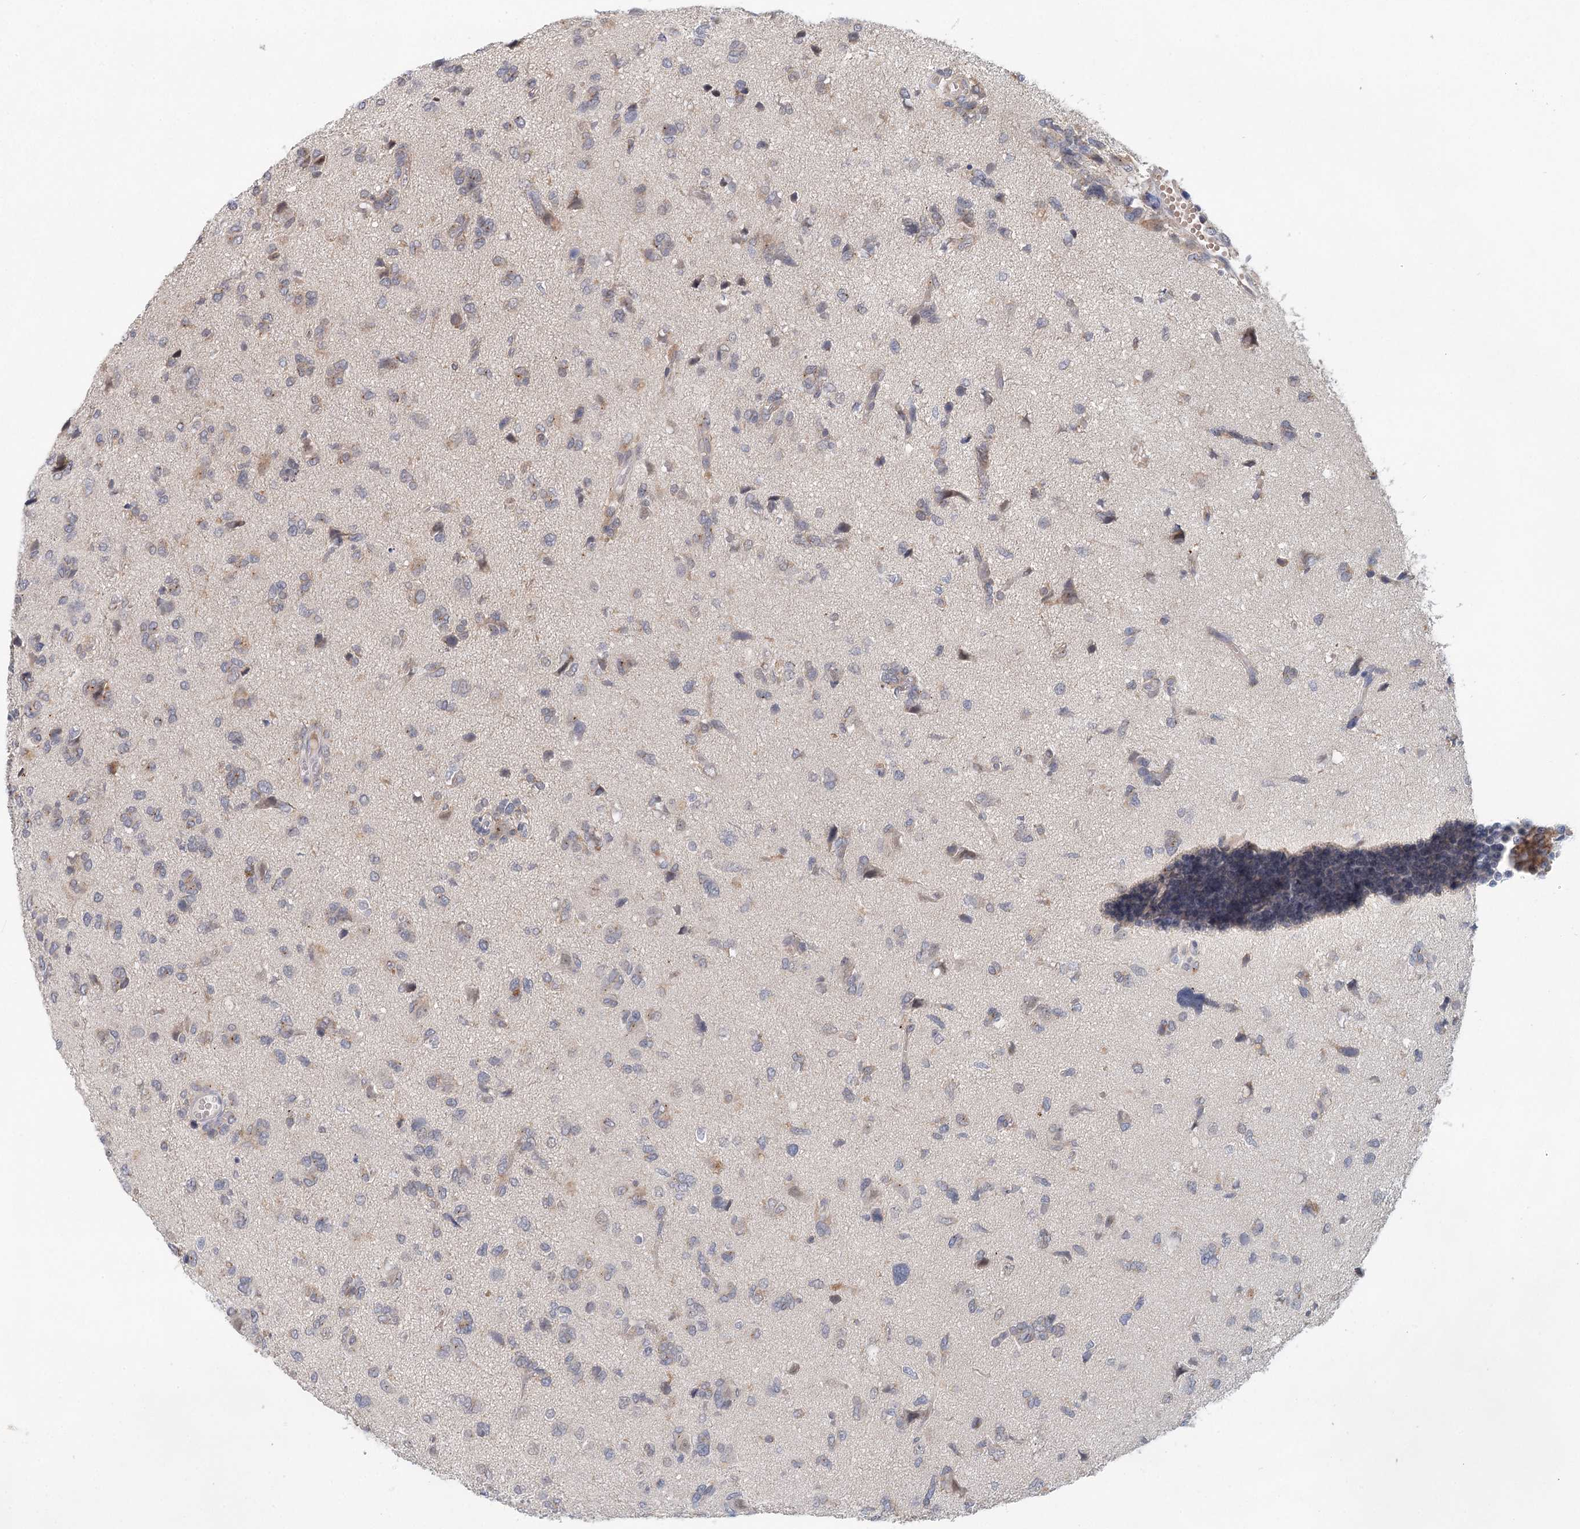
{"staining": {"intensity": "weak", "quantity": "<25%", "location": "cytoplasmic/membranous"}, "tissue": "glioma", "cell_type": "Tumor cells", "image_type": "cancer", "snomed": [{"axis": "morphology", "description": "Glioma, malignant, High grade"}, {"axis": "topography", "description": "Brain"}], "caption": "This is a photomicrograph of immunohistochemistry (IHC) staining of glioma, which shows no positivity in tumor cells. (Stains: DAB immunohistochemistry with hematoxylin counter stain, Microscopy: brightfield microscopy at high magnification).", "gene": "BLTP1", "patient": {"sex": "female", "age": 59}}